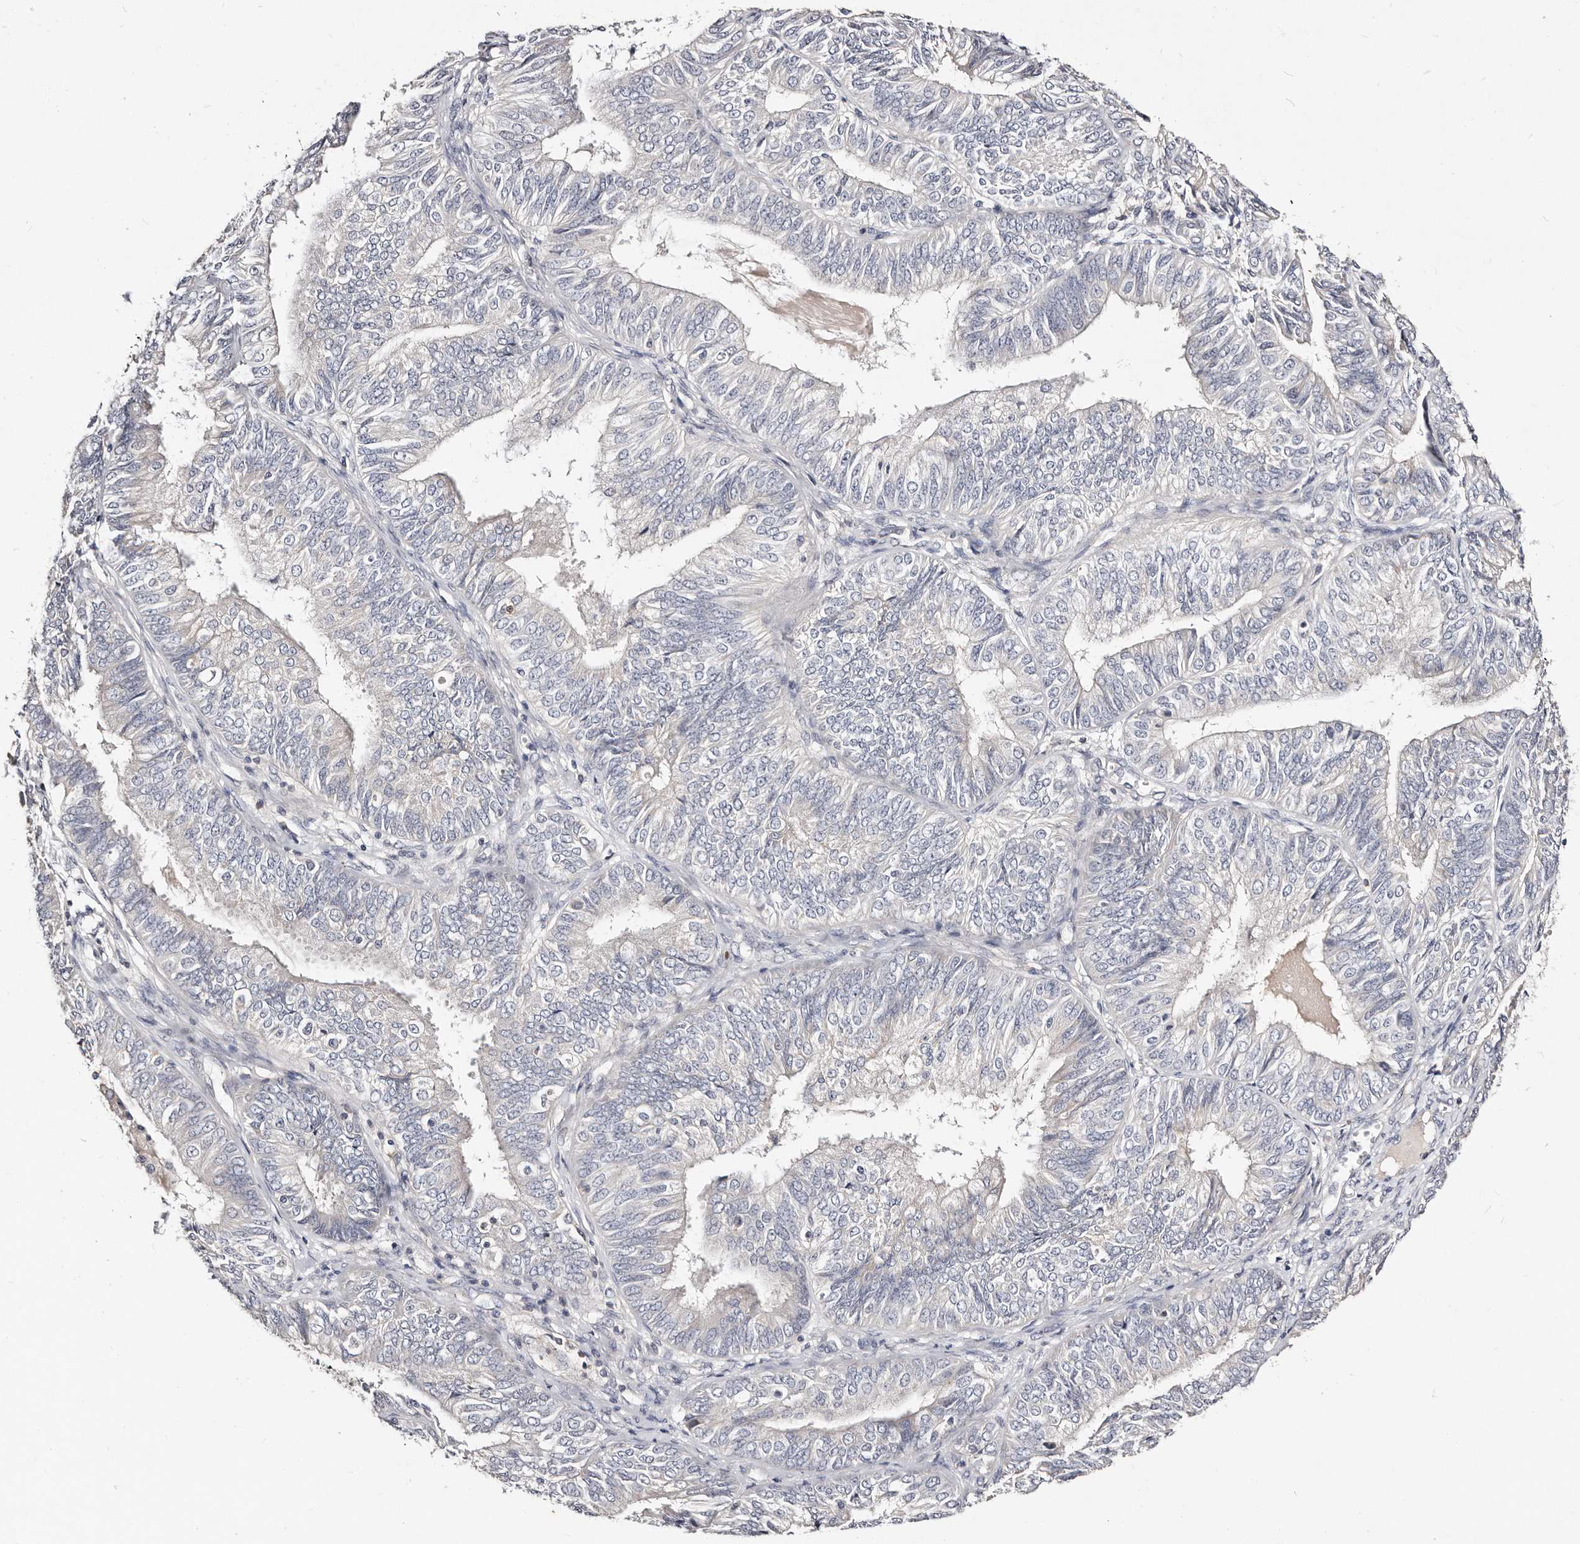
{"staining": {"intensity": "negative", "quantity": "none", "location": "none"}, "tissue": "endometrial cancer", "cell_type": "Tumor cells", "image_type": "cancer", "snomed": [{"axis": "morphology", "description": "Adenocarcinoma, NOS"}, {"axis": "topography", "description": "Endometrium"}], "caption": "IHC of human endometrial cancer displays no positivity in tumor cells.", "gene": "MRPS33", "patient": {"sex": "female", "age": 58}}